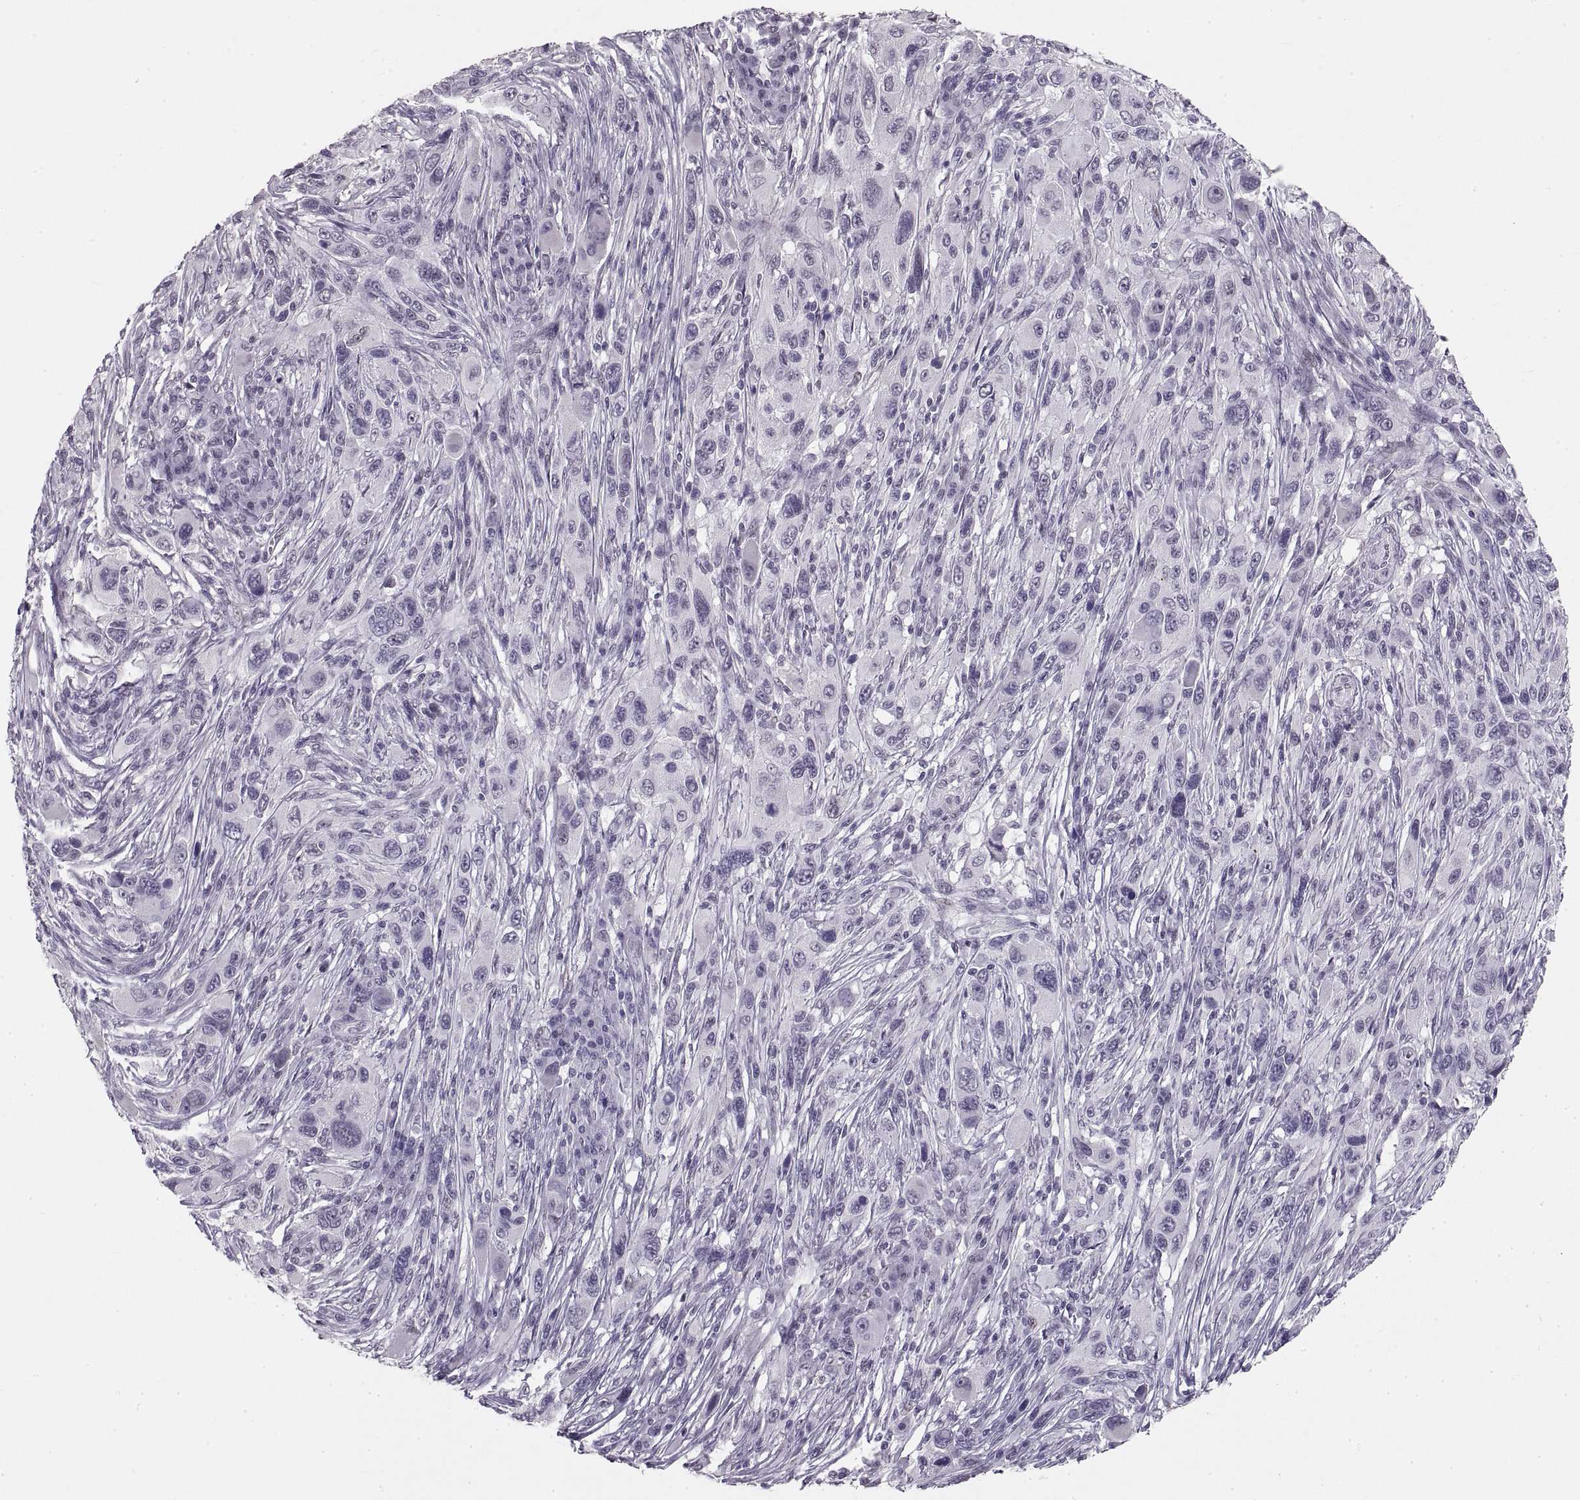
{"staining": {"intensity": "moderate", "quantity": ">75%", "location": "nuclear"}, "tissue": "melanoma", "cell_type": "Tumor cells", "image_type": "cancer", "snomed": [{"axis": "morphology", "description": "Malignant melanoma, NOS"}, {"axis": "topography", "description": "Skin"}], "caption": "This histopathology image reveals IHC staining of human melanoma, with medium moderate nuclear positivity in approximately >75% of tumor cells.", "gene": "NANOS3", "patient": {"sex": "male", "age": 53}}